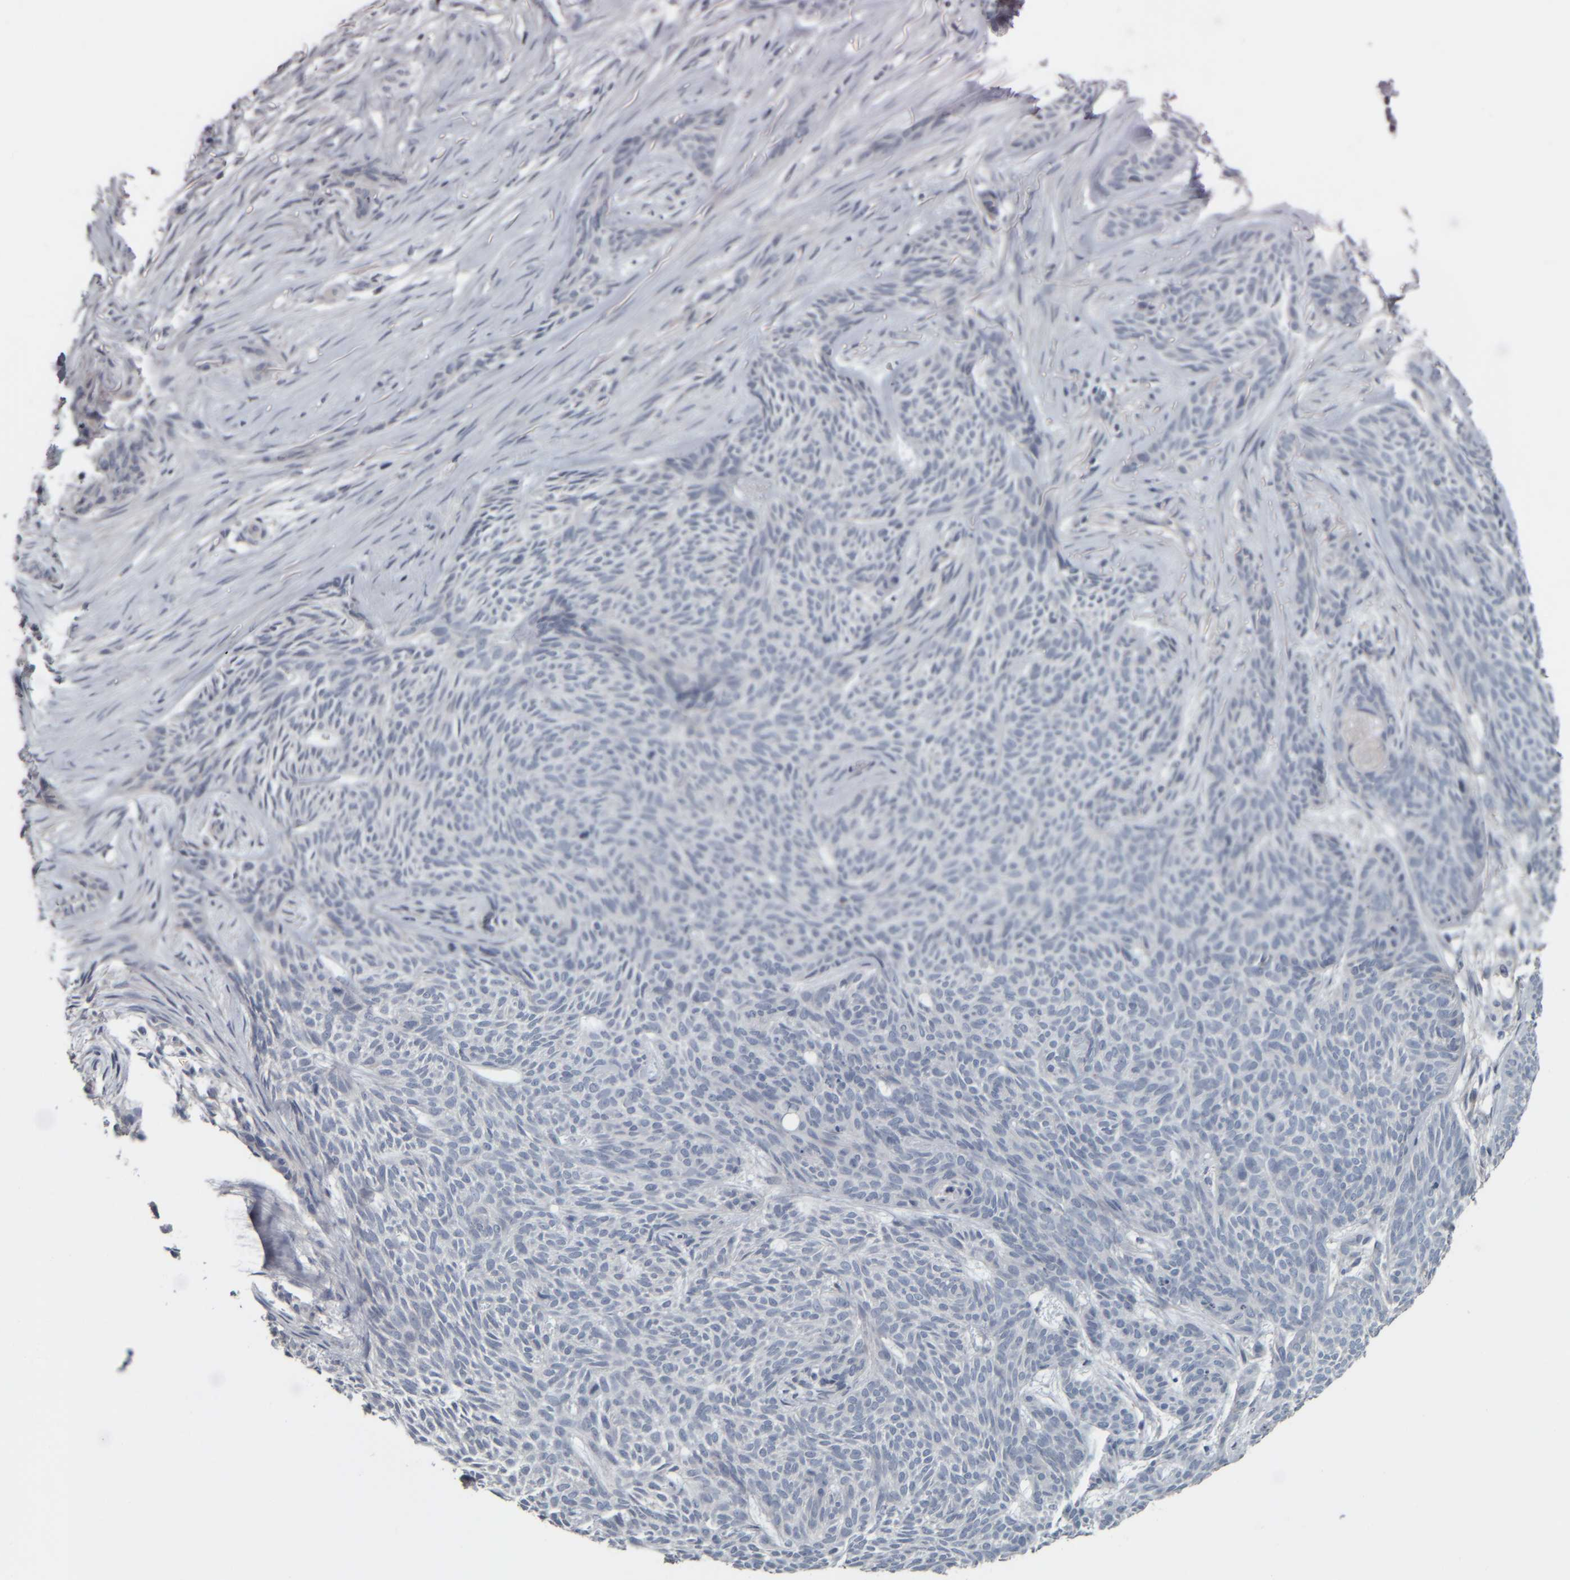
{"staining": {"intensity": "negative", "quantity": "none", "location": "none"}, "tissue": "skin cancer", "cell_type": "Tumor cells", "image_type": "cancer", "snomed": [{"axis": "morphology", "description": "Basal cell carcinoma"}, {"axis": "topography", "description": "Skin"}], "caption": "Protein analysis of skin basal cell carcinoma shows no significant positivity in tumor cells.", "gene": "CAVIN4", "patient": {"sex": "female", "age": 59}}